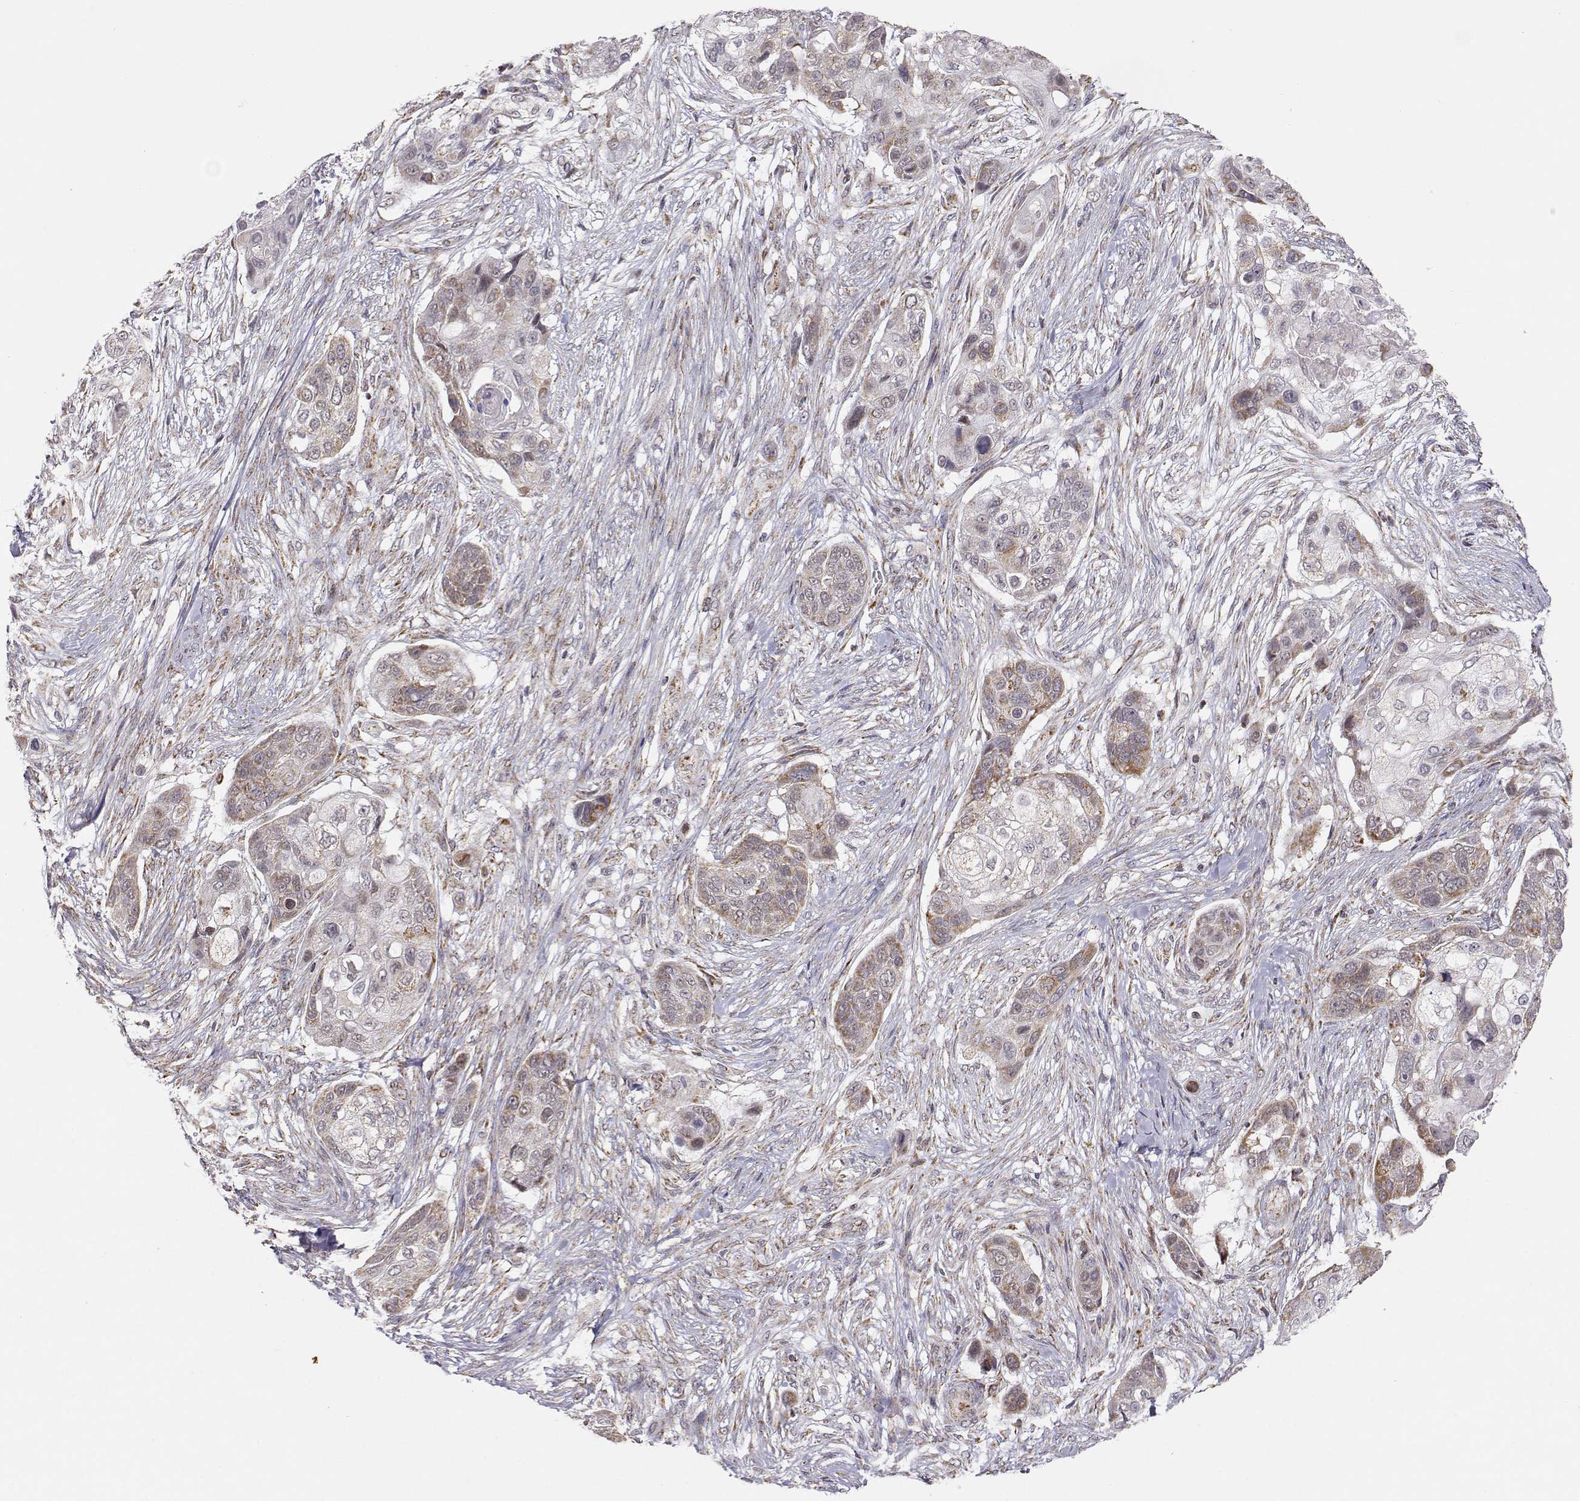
{"staining": {"intensity": "weak", "quantity": "25%-75%", "location": "cytoplasmic/membranous"}, "tissue": "lung cancer", "cell_type": "Tumor cells", "image_type": "cancer", "snomed": [{"axis": "morphology", "description": "Squamous cell carcinoma, NOS"}, {"axis": "topography", "description": "Lung"}], "caption": "Protein expression analysis of lung cancer (squamous cell carcinoma) shows weak cytoplasmic/membranous expression in approximately 25%-75% of tumor cells.", "gene": "EXOG", "patient": {"sex": "male", "age": 69}}